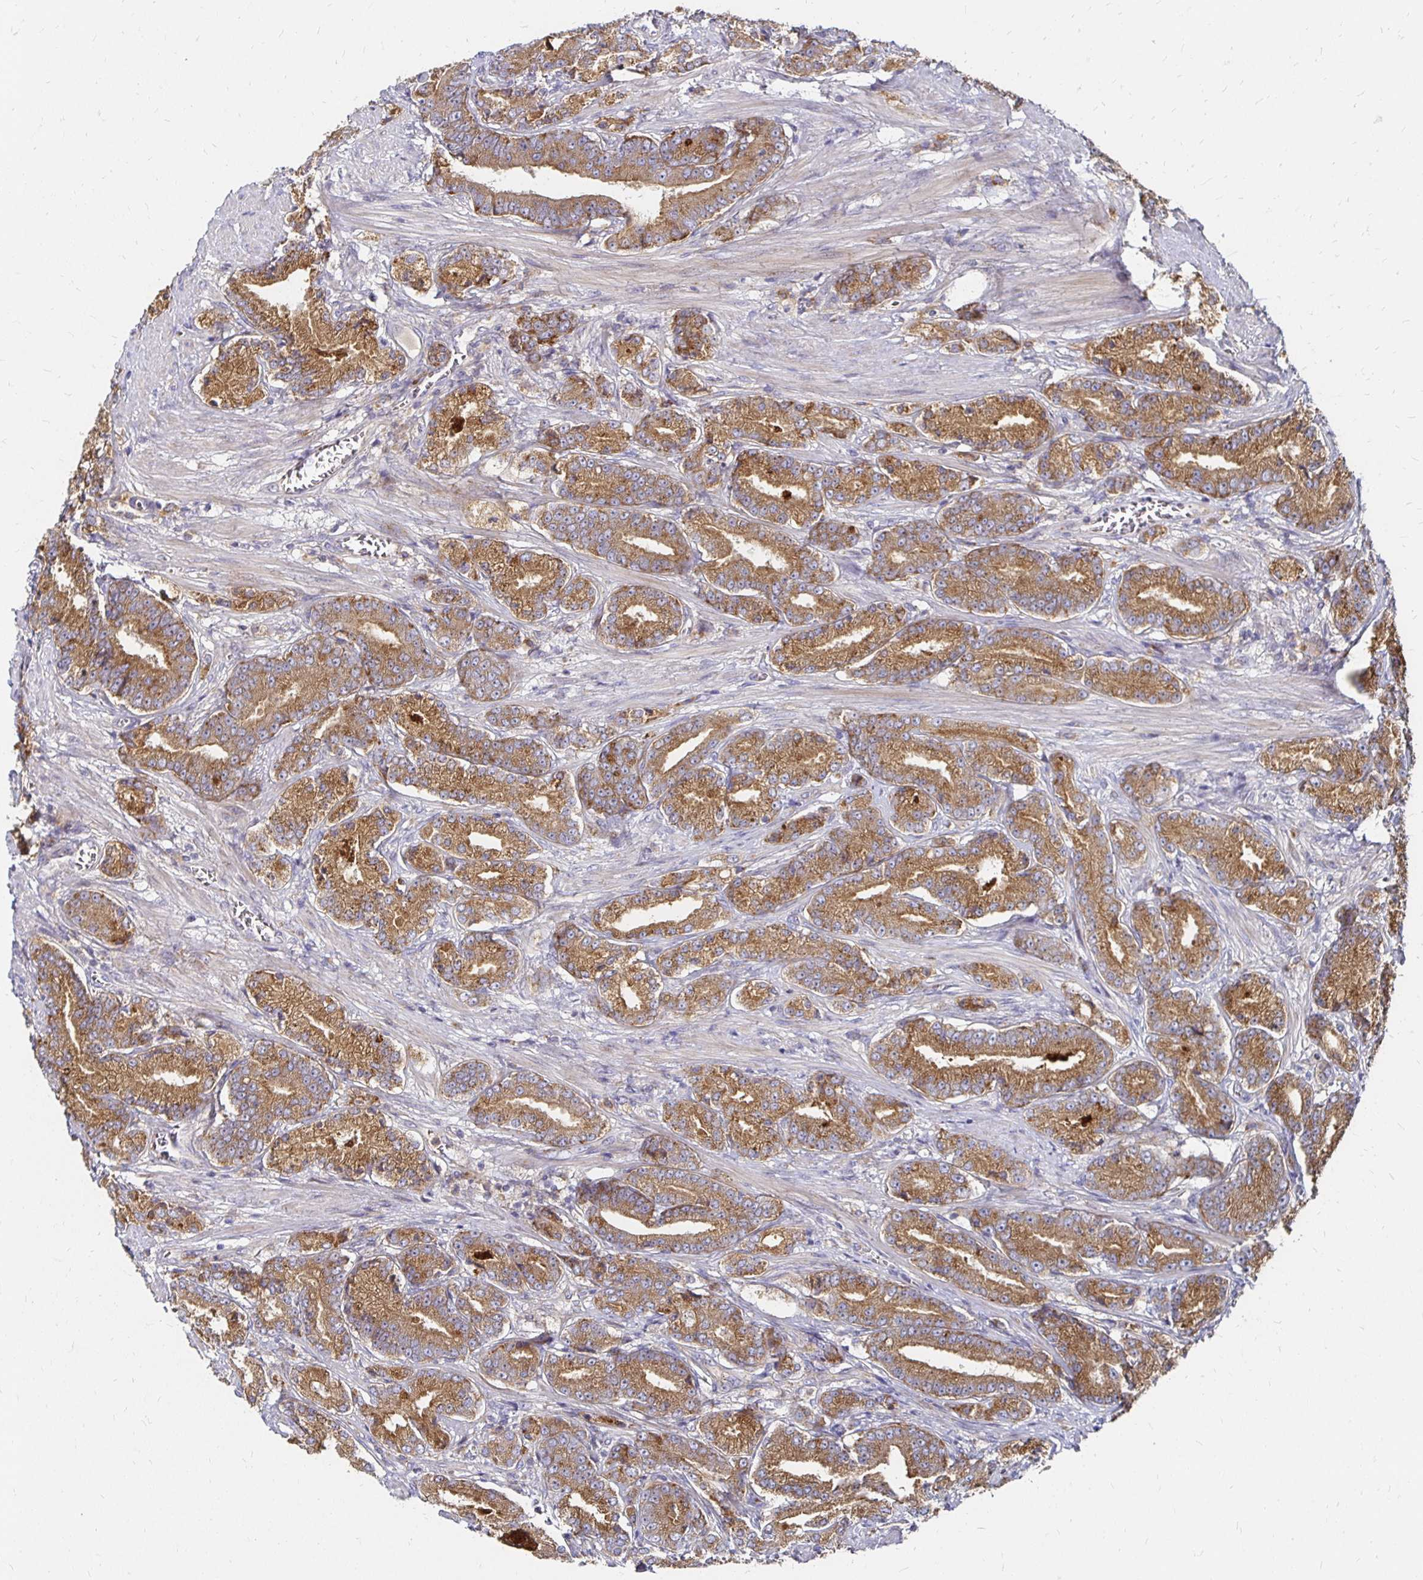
{"staining": {"intensity": "moderate", "quantity": ">75%", "location": "cytoplasmic/membranous"}, "tissue": "prostate cancer", "cell_type": "Tumor cells", "image_type": "cancer", "snomed": [{"axis": "morphology", "description": "Adenocarcinoma, High grade"}, {"axis": "topography", "description": "Prostate and seminal vesicle, NOS"}], "caption": "Protein staining of prostate adenocarcinoma (high-grade) tissue displays moderate cytoplasmic/membranous positivity in about >75% of tumor cells.", "gene": "NCSTN", "patient": {"sex": "male", "age": 61}}